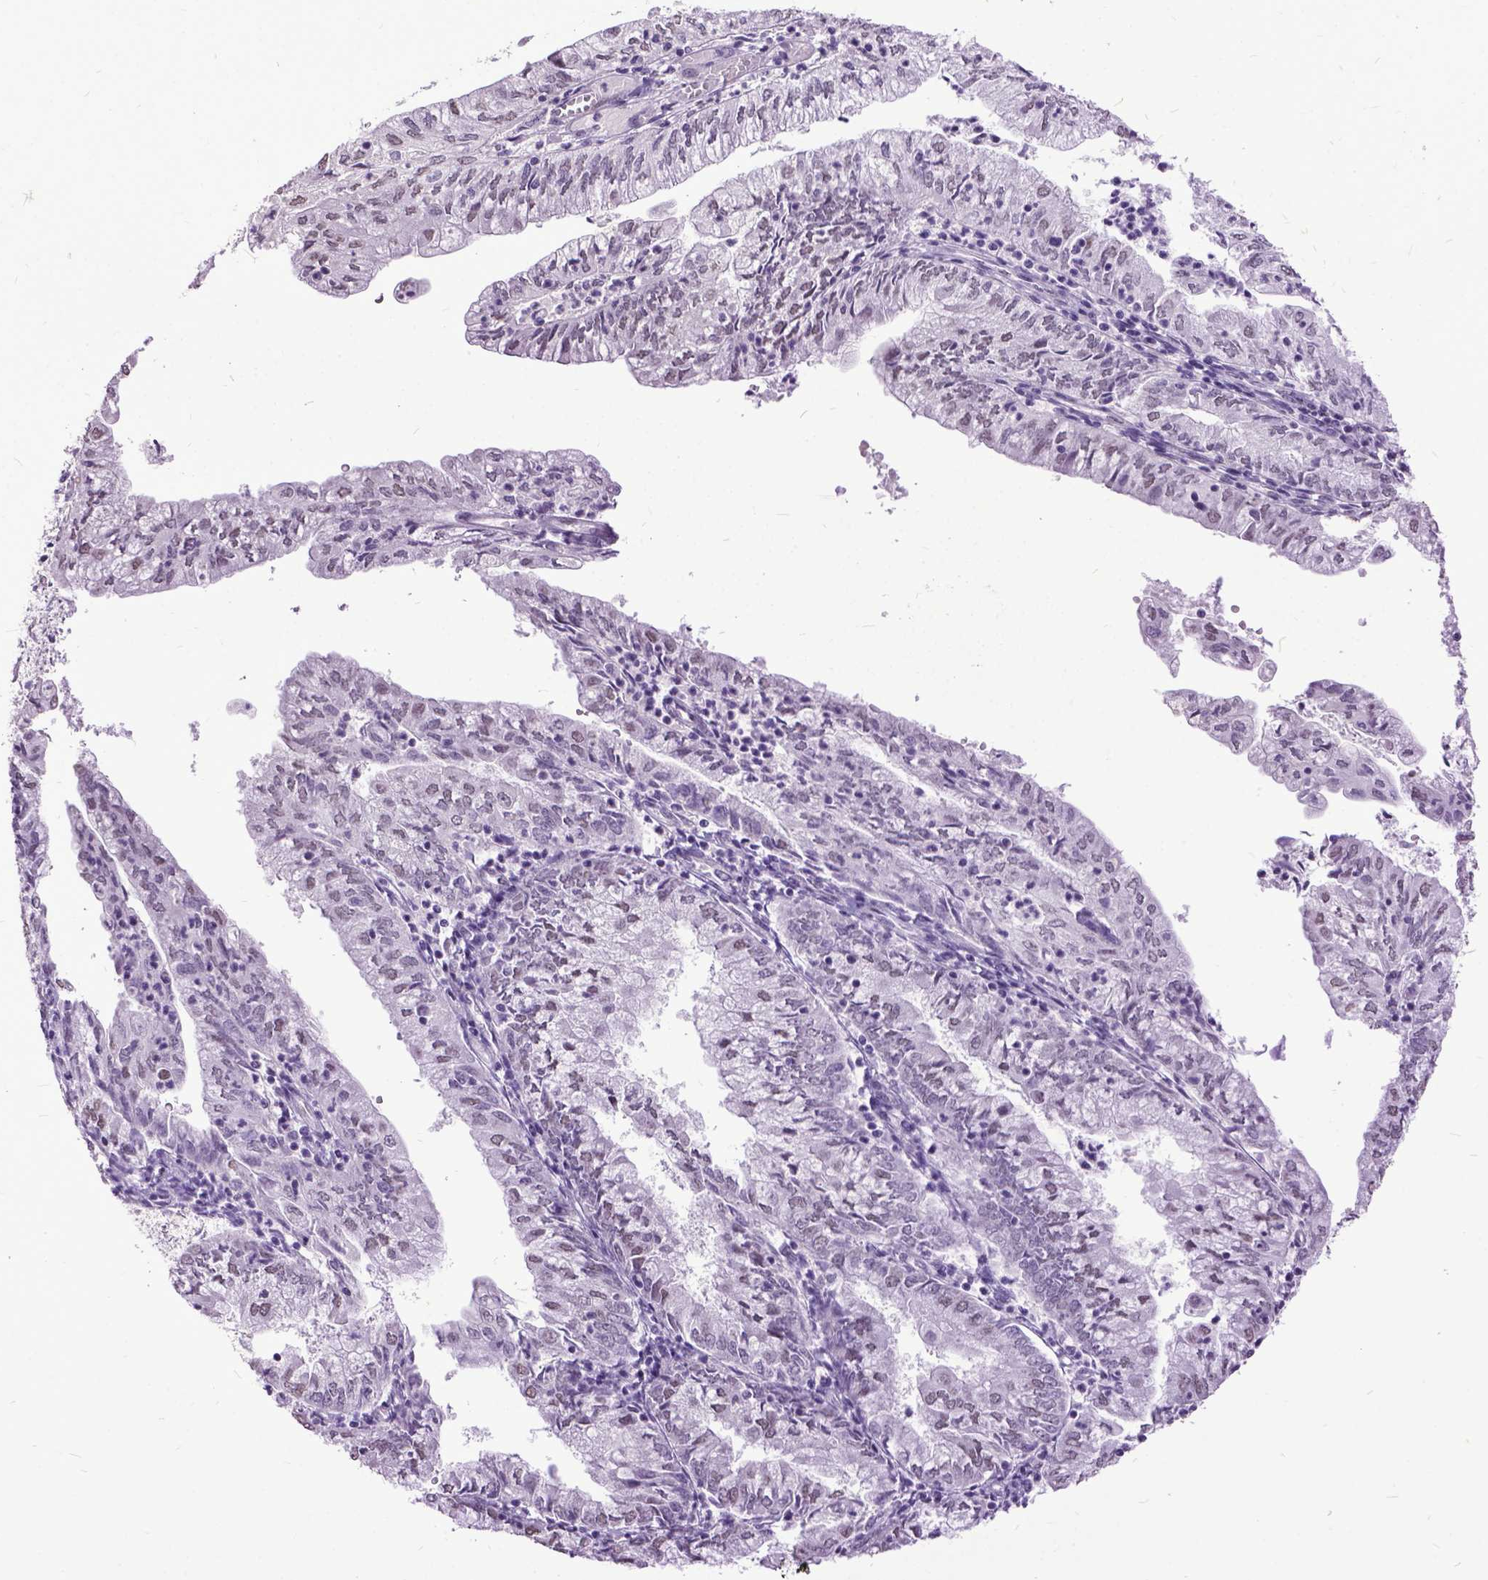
{"staining": {"intensity": "negative", "quantity": "none", "location": "none"}, "tissue": "endometrial cancer", "cell_type": "Tumor cells", "image_type": "cancer", "snomed": [{"axis": "morphology", "description": "Adenocarcinoma, NOS"}, {"axis": "topography", "description": "Endometrium"}], "caption": "A photomicrograph of human endometrial adenocarcinoma is negative for staining in tumor cells.", "gene": "MARCHF10", "patient": {"sex": "female", "age": 55}}